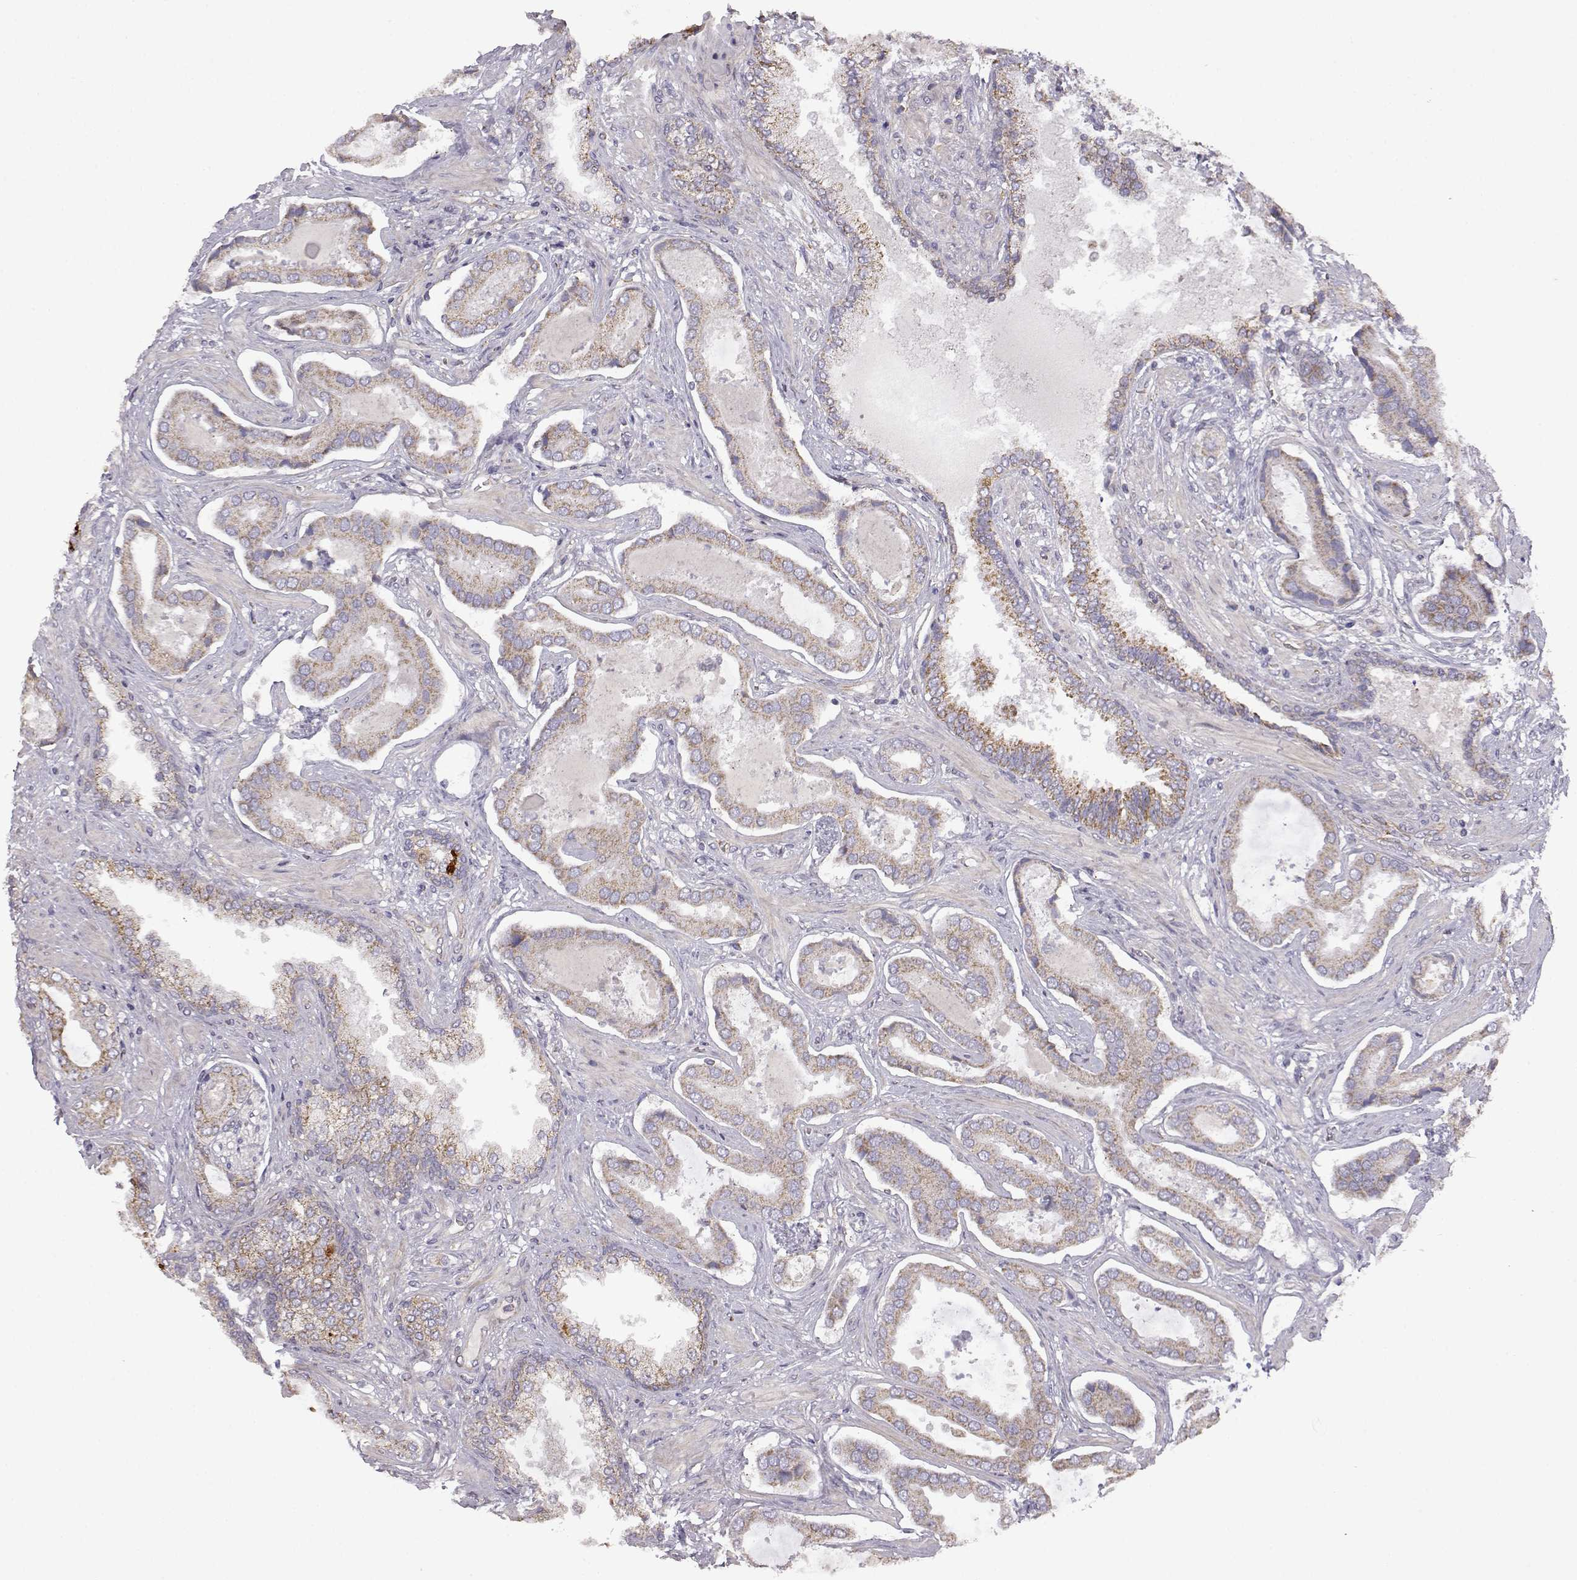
{"staining": {"intensity": "weak", "quantity": "25%-75%", "location": "cytoplasmic/membranous"}, "tissue": "prostate cancer", "cell_type": "Tumor cells", "image_type": "cancer", "snomed": [{"axis": "morphology", "description": "Adenocarcinoma, NOS"}, {"axis": "topography", "description": "Prostate"}], "caption": "Protein expression analysis of prostate cancer demonstrates weak cytoplasmic/membranous positivity in approximately 25%-75% of tumor cells.", "gene": "DDC", "patient": {"sex": "male", "age": 64}}